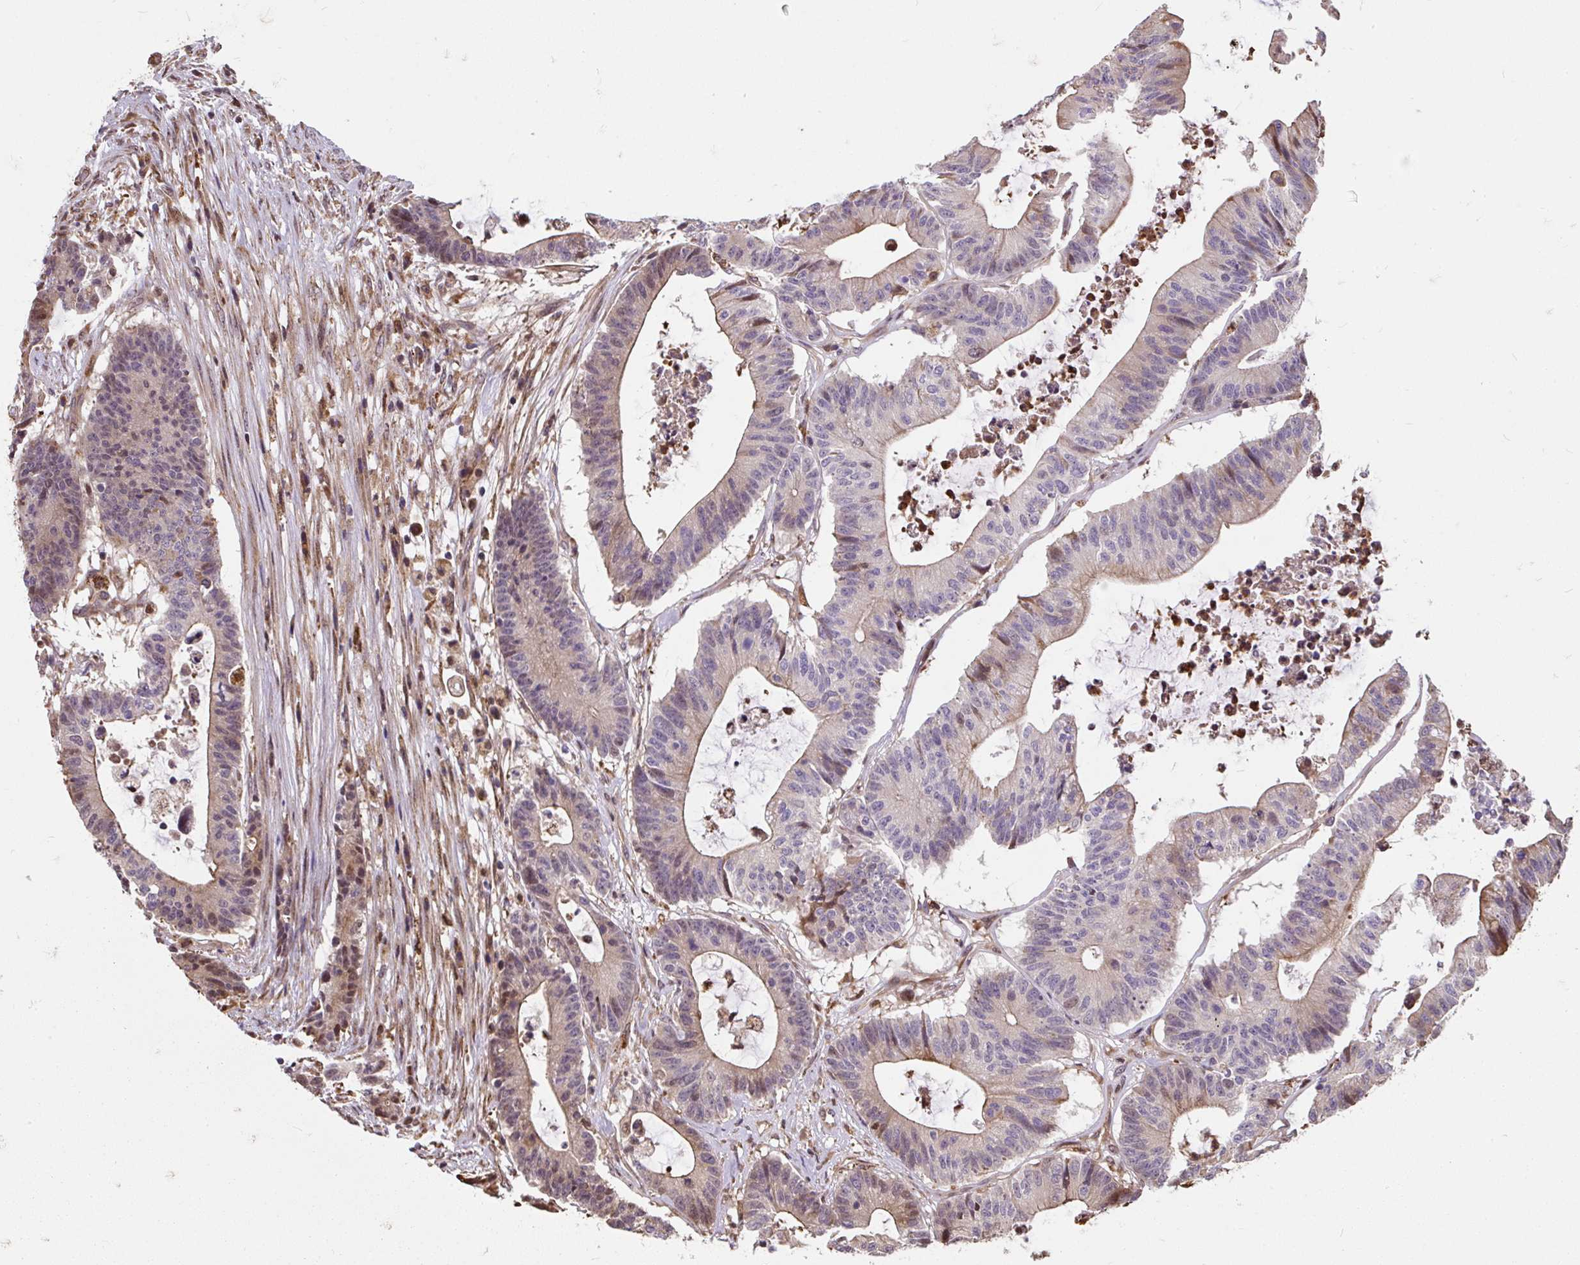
{"staining": {"intensity": "weak", "quantity": "25%-75%", "location": "cytoplasmic/membranous"}, "tissue": "colorectal cancer", "cell_type": "Tumor cells", "image_type": "cancer", "snomed": [{"axis": "morphology", "description": "Adenocarcinoma, NOS"}, {"axis": "topography", "description": "Colon"}], "caption": "Protein staining of adenocarcinoma (colorectal) tissue exhibits weak cytoplasmic/membranous staining in approximately 25%-75% of tumor cells.", "gene": "PUS7L", "patient": {"sex": "female", "age": 84}}